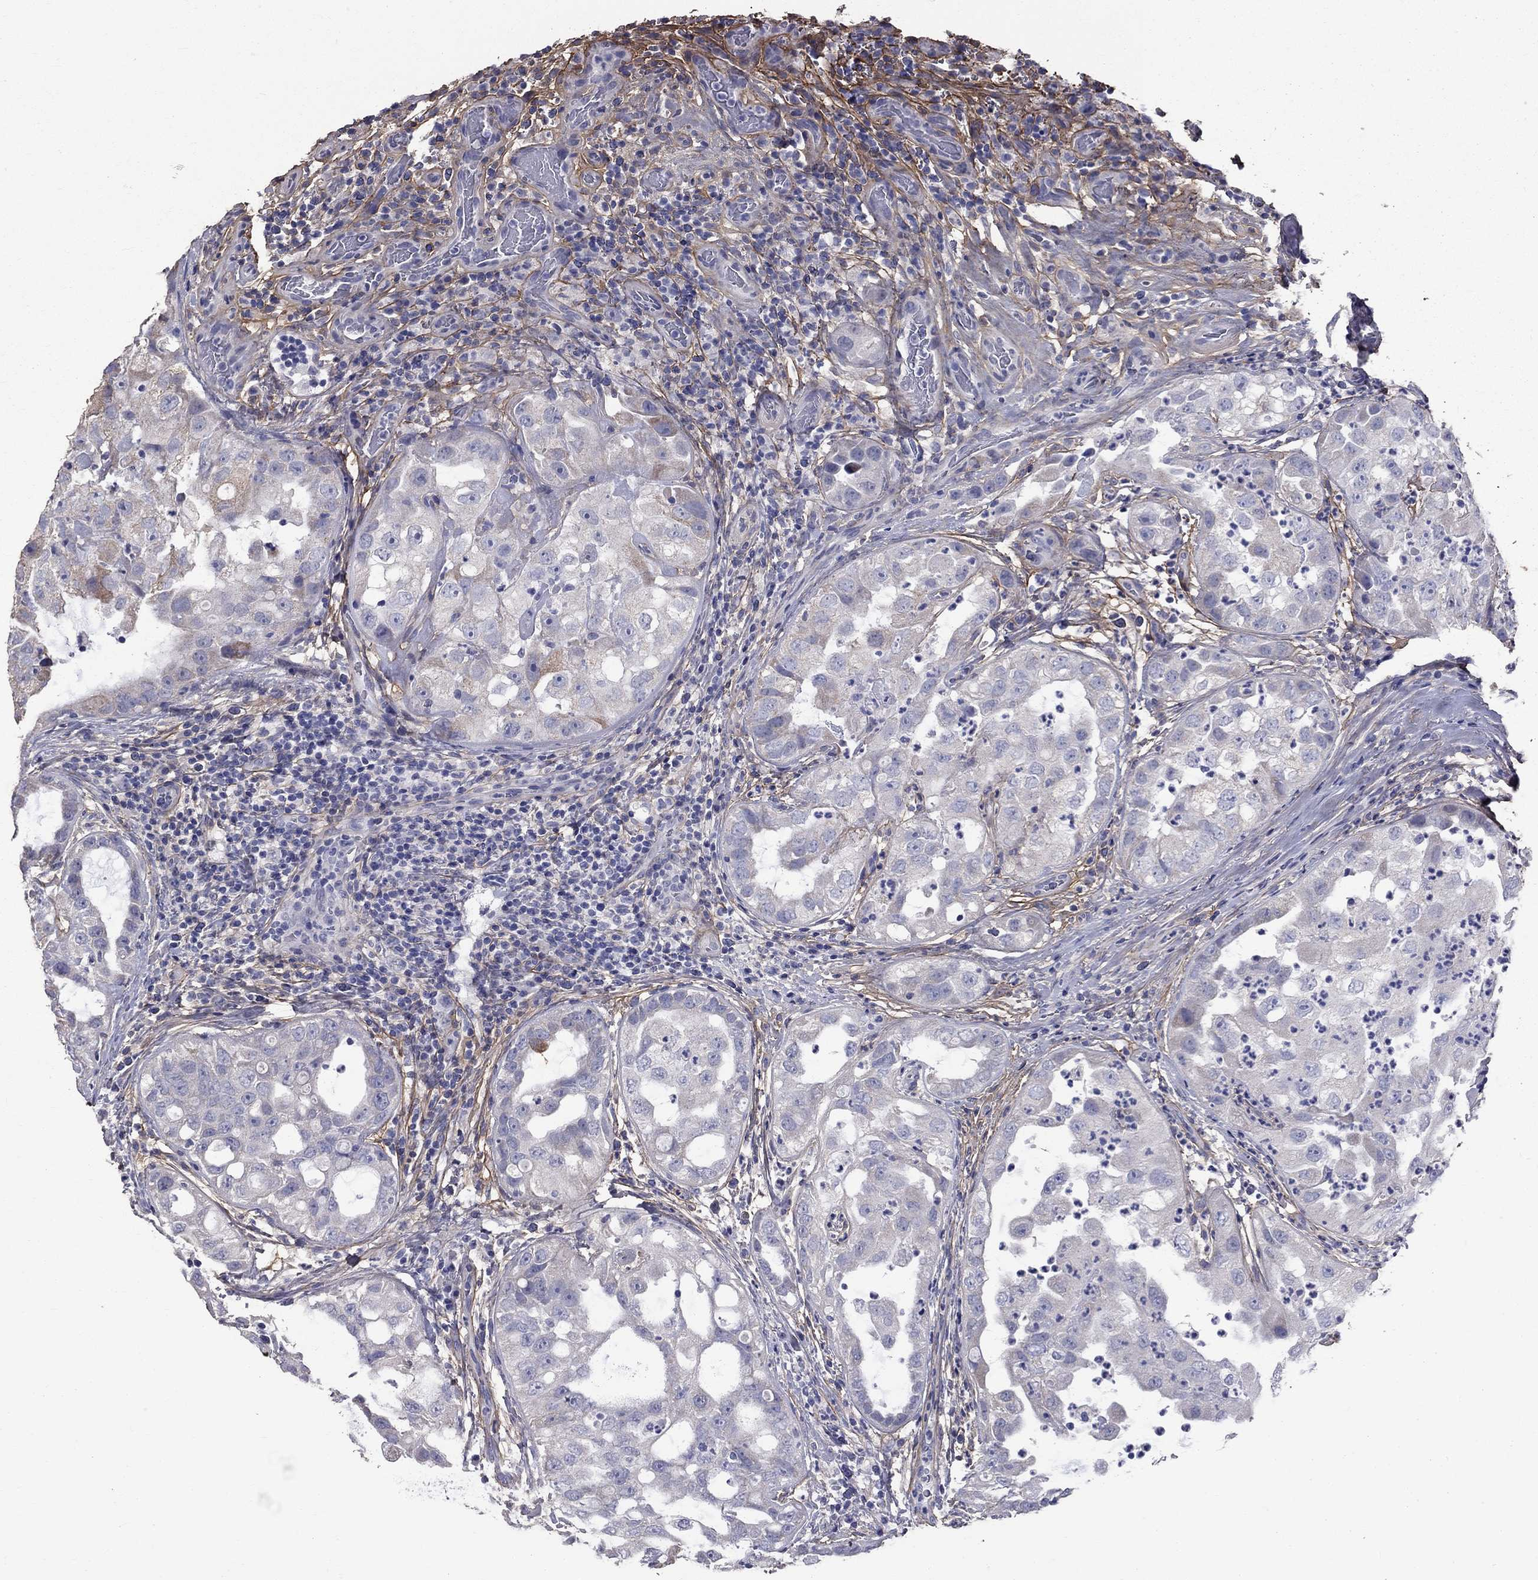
{"staining": {"intensity": "moderate", "quantity": "<25%", "location": "cytoplasmic/membranous"}, "tissue": "urothelial cancer", "cell_type": "Tumor cells", "image_type": "cancer", "snomed": [{"axis": "morphology", "description": "Urothelial carcinoma, High grade"}, {"axis": "topography", "description": "Urinary bladder"}], "caption": "Immunohistochemistry (IHC) of human urothelial cancer exhibits low levels of moderate cytoplasmic/membranous staining in about <25% of tumor cells.", "gene": "ANXA10", "patient": {"sex": "female", "age": 41}}